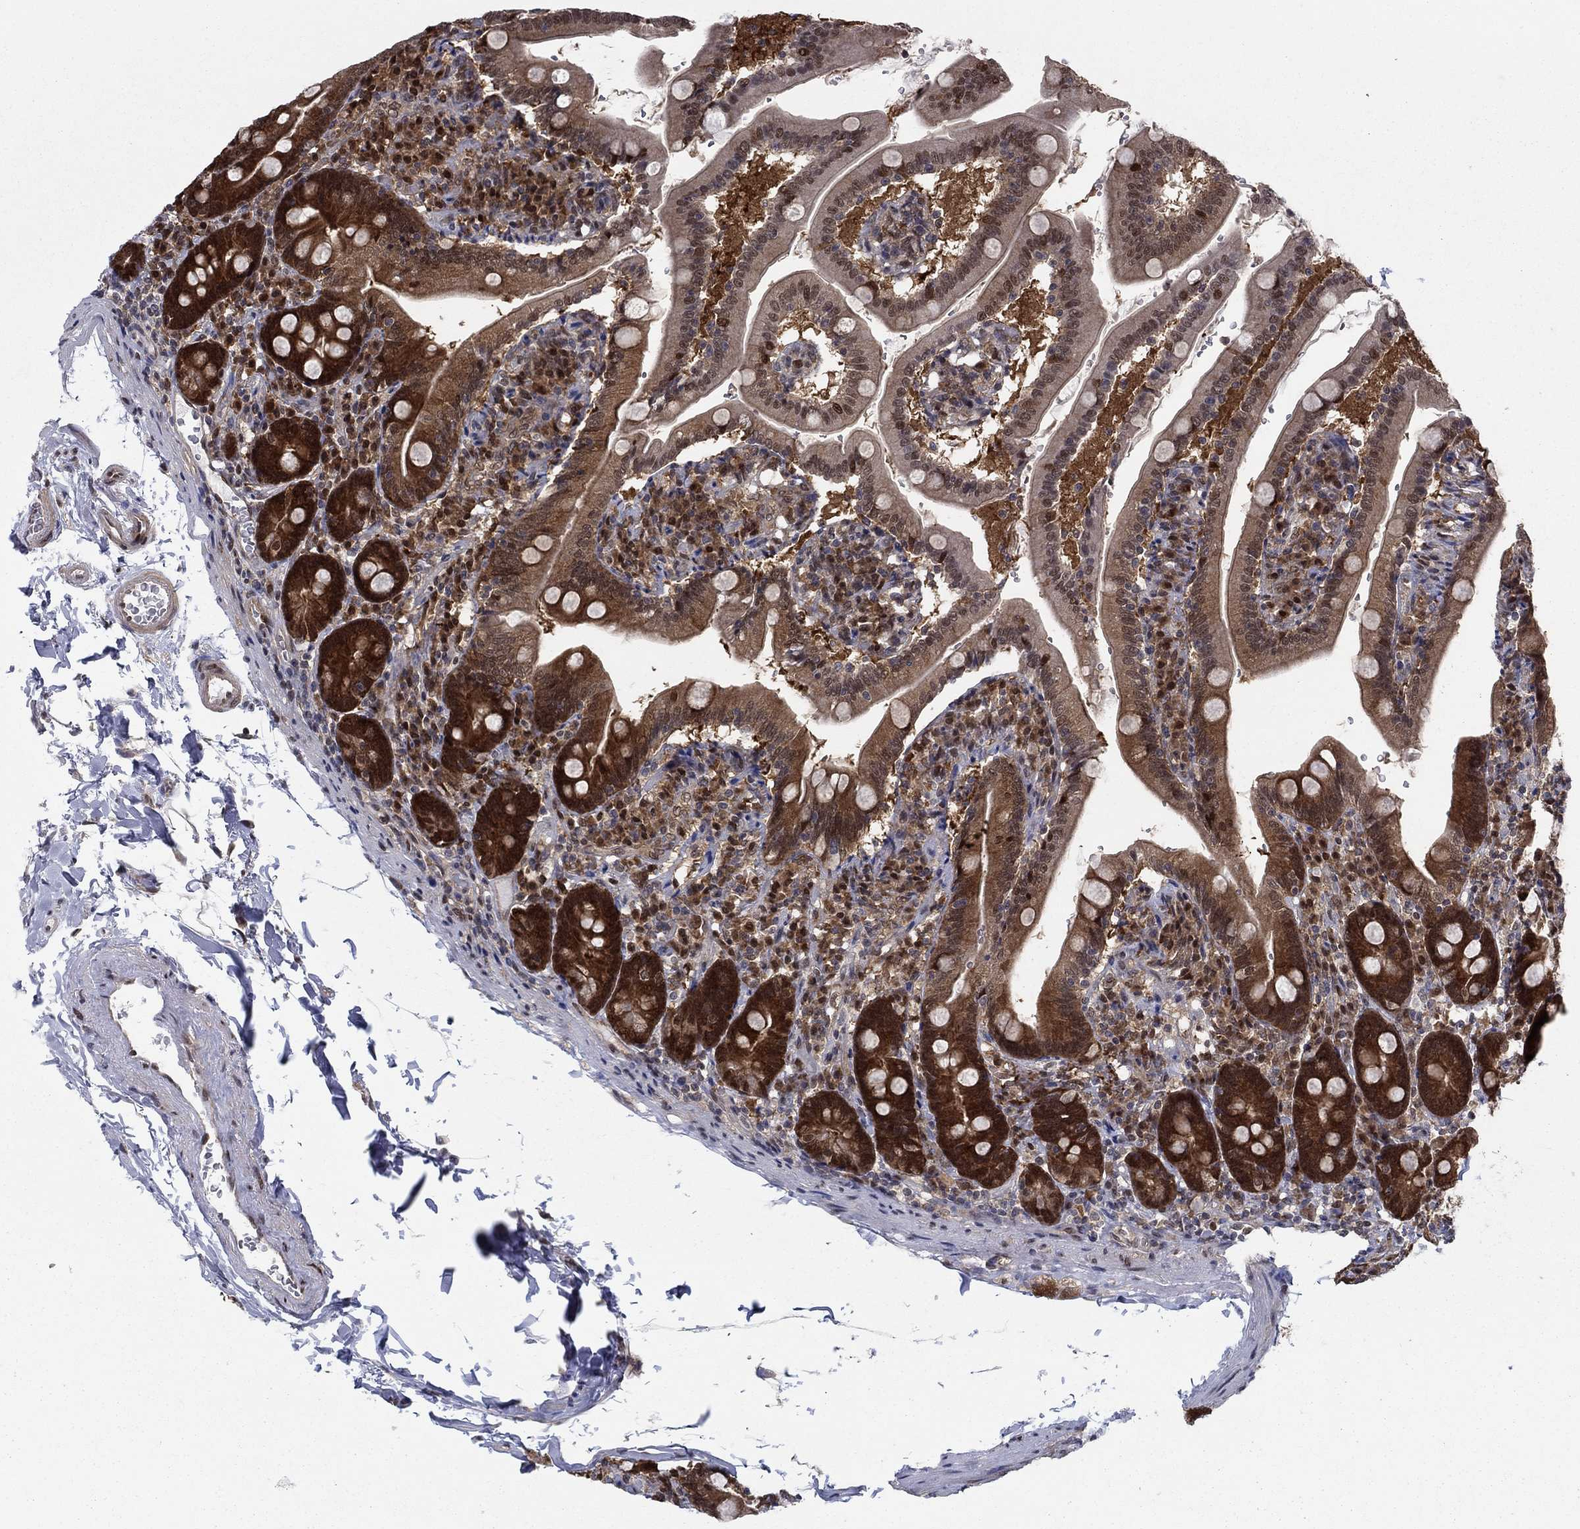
{"staining": {"intensity": "strong", "quantity": "25%-75%", "location": "cytoplasmic/membranous,nuclear"}, "tissue": "duodenum", "cell_type": "Glandular cells", "image_type": "normal", "snomed": [{"axis": "morphology", "description": "Normal tissue, NOS"}, {"axis": "topography", "description": "Duodenum"}], "caption": "An immunohistochemistry histopathology image of unremarkable tissue is shown. Protein staining in brown shows strong cytoplasmic/membranous,nuclear positivity in duodenum within glandular cells.", "gene": "FKBP4", "patient": {"sex": "female", "age": 67}}